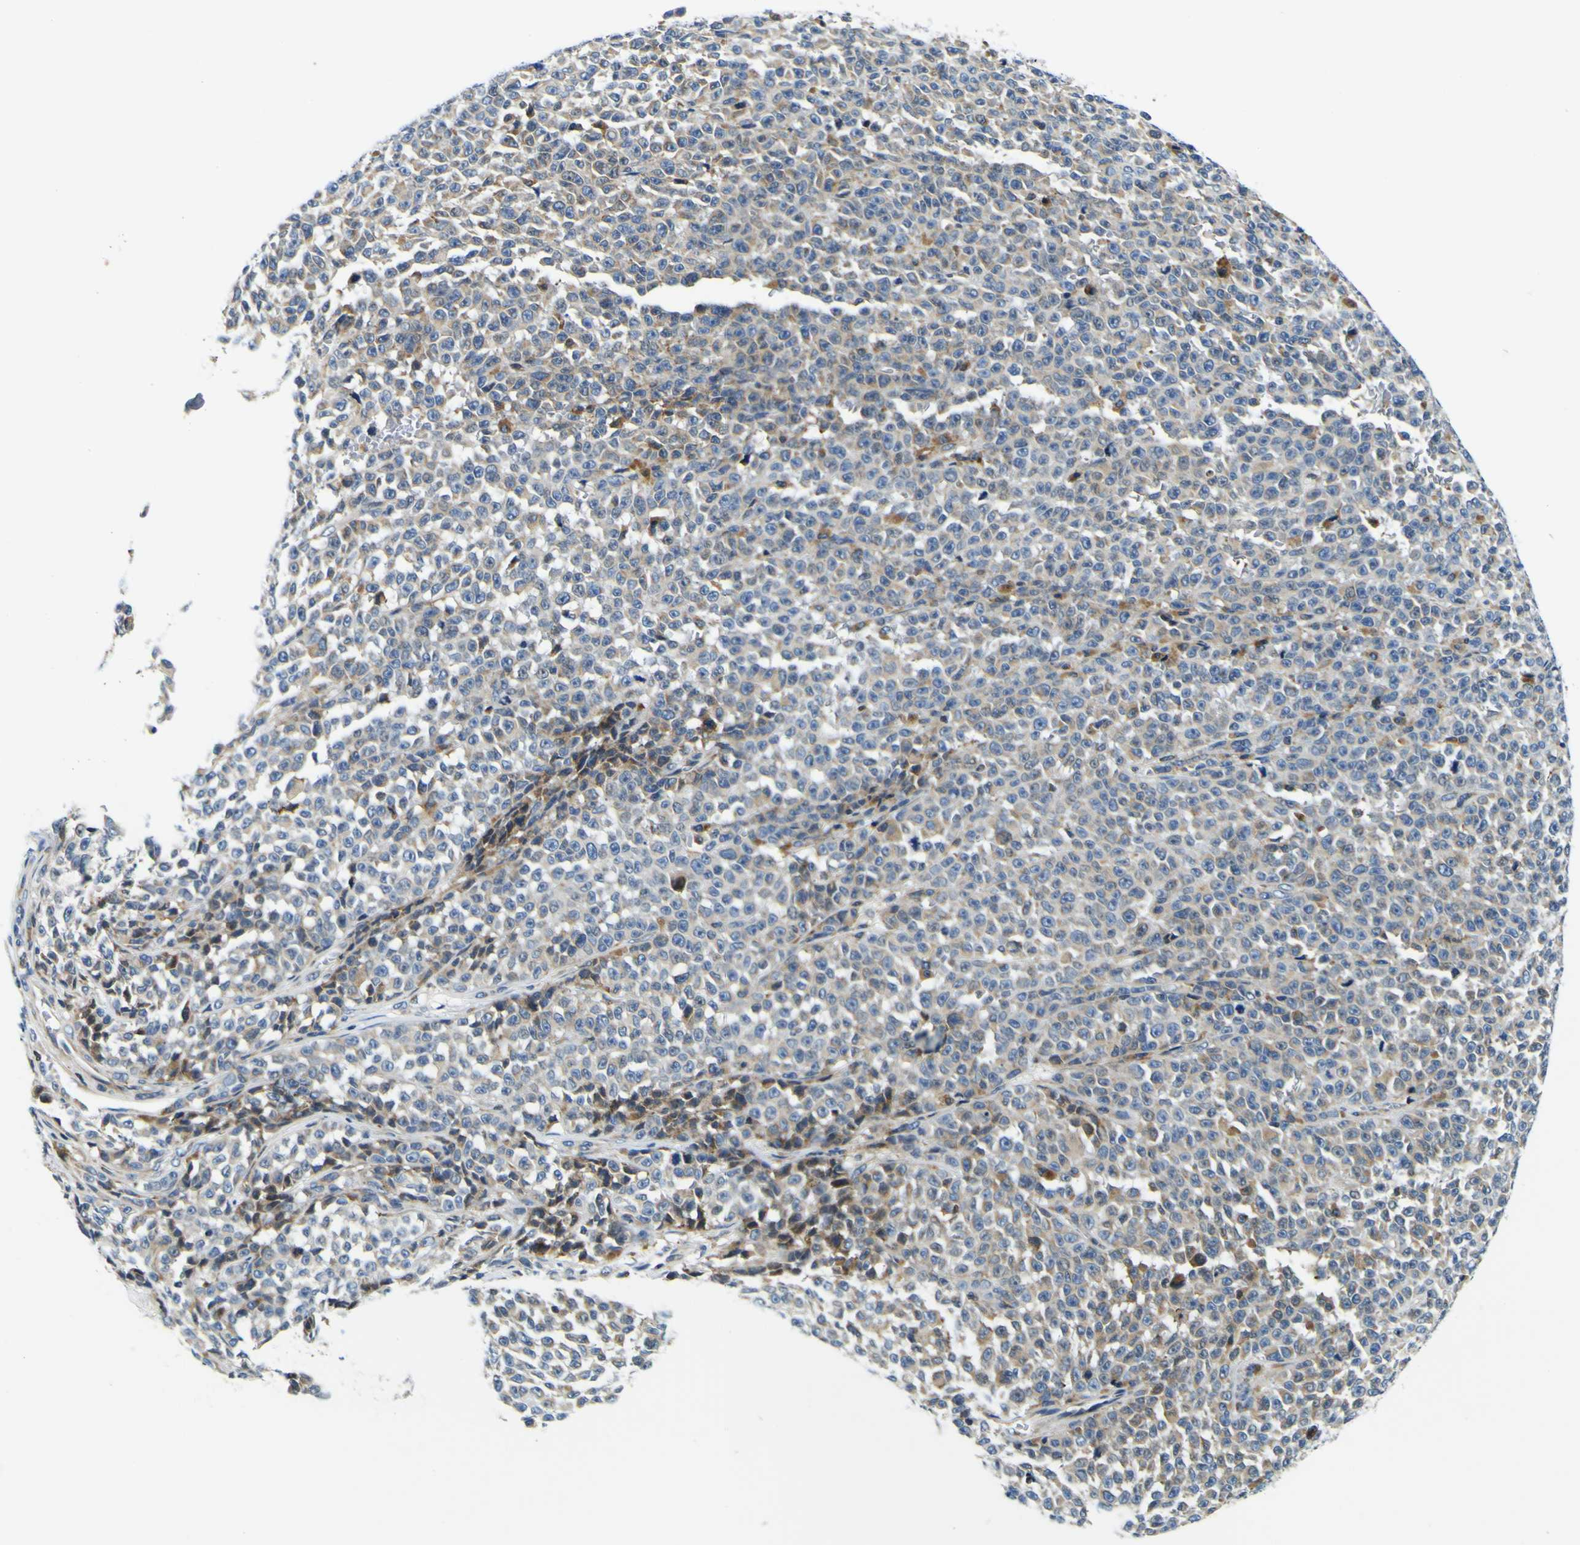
{"staining": {"intensity": "weak", "quantity": "<25%", "location": "cytoplasmic/membranous"}, "tissue": "melanoma", "cell_type": "Tumor cells", "image_type": "cancer", "snomed": [{"axis": "morphology", "description": "Malignant melanoma, NOS"}, {"axis": "topography", "description": "Skin"}], "caption": "The photomicrograph displays no staining of tumor cells in malignant melanoma.", "gene": "NLRP3", "patient": {"sex": "female", "age": 82}}